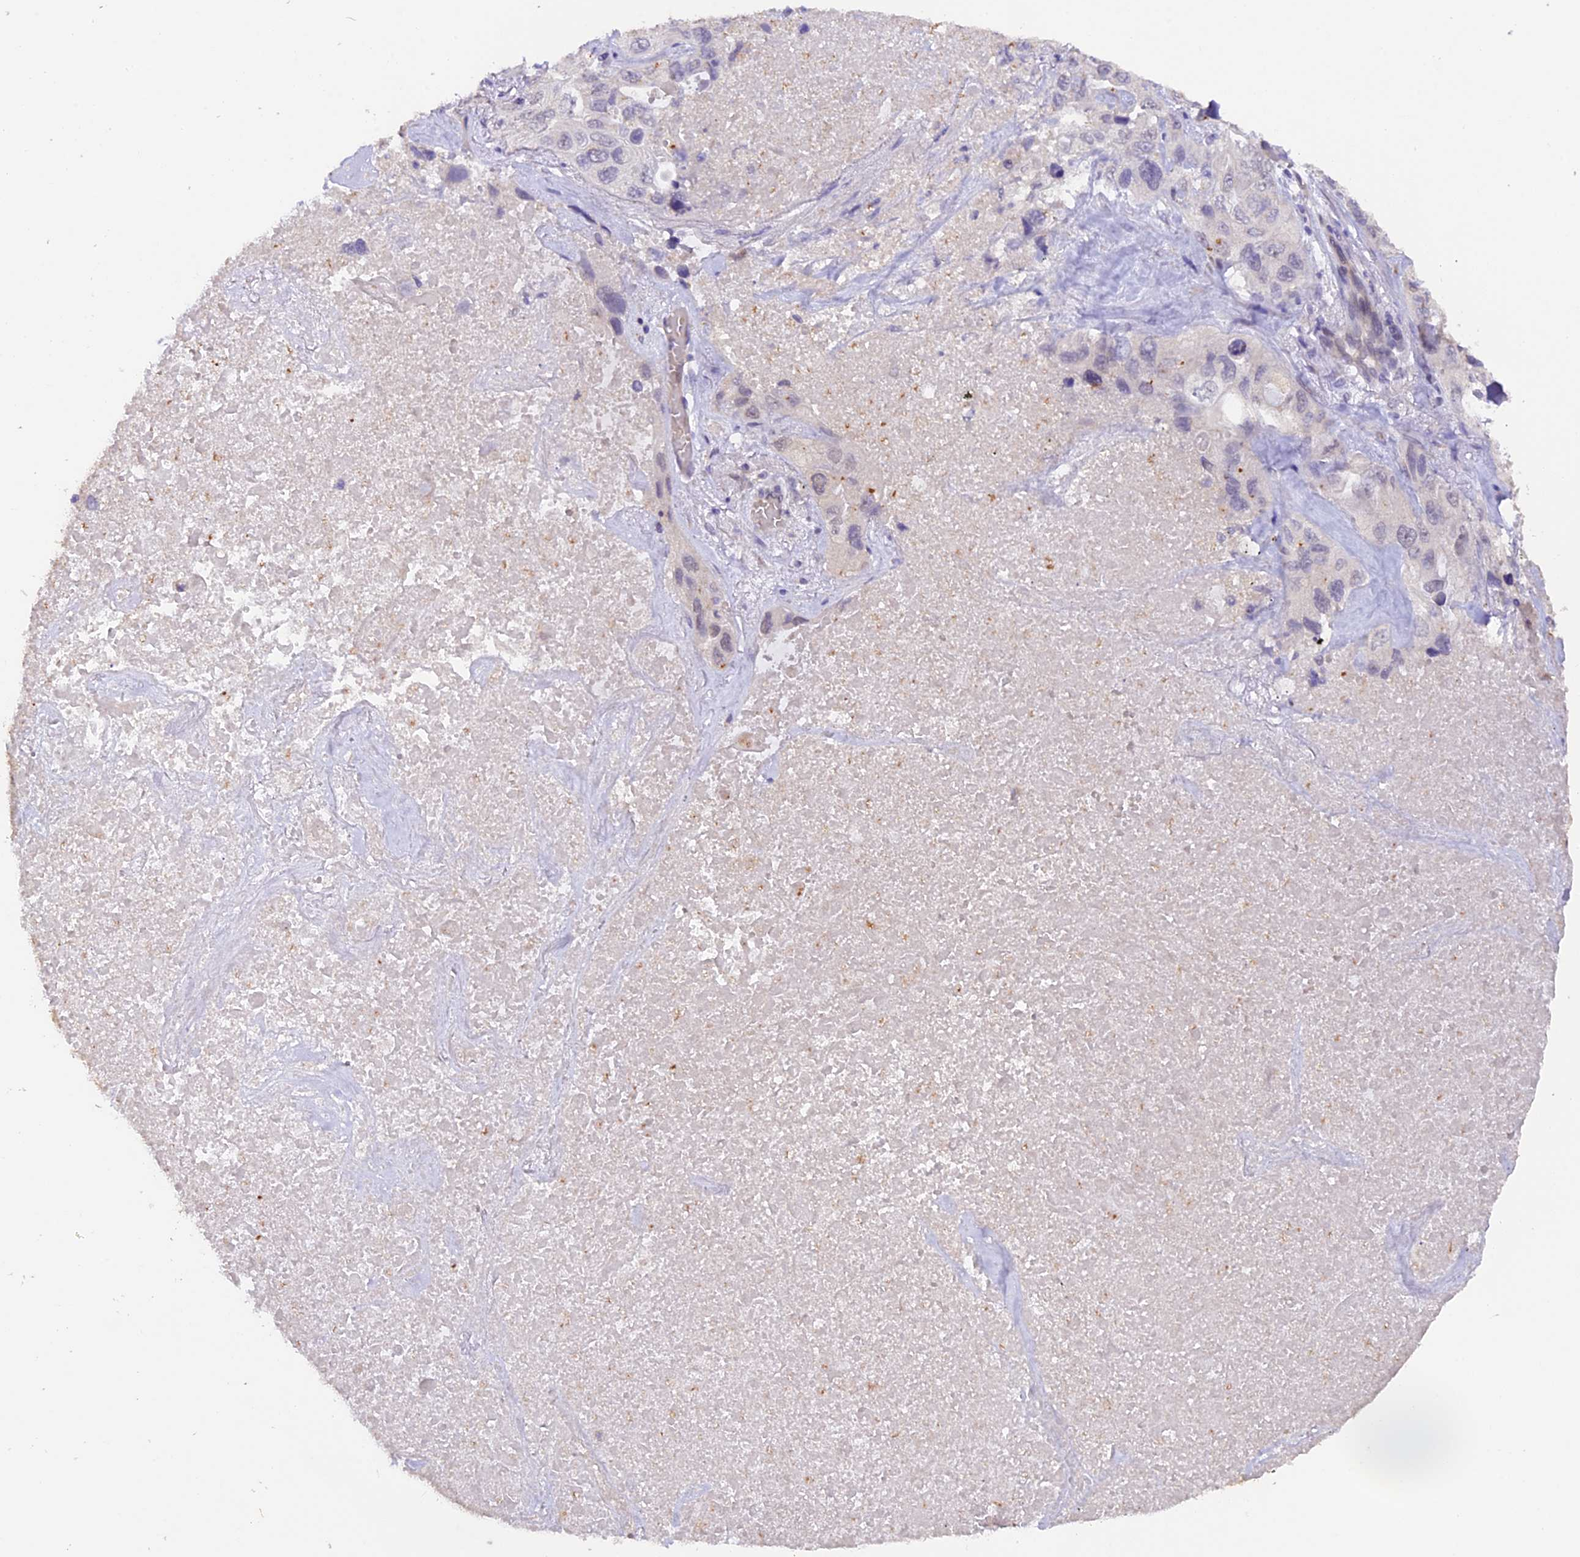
{"staining": {"intensity": "negative", "quantity": "none", "location": "none"}, "tissue": "lung cancer", "cell_type": "Tumor cells", "image_type": "cancer", "snomed": [{"axis": "morphology", "description": "Squamous cell carcinoma, NOS"}, {"axis": "topography", "description": "Lung"}], "caption": "IHC image of neoplastic tissue: squamous cell carcinoma (lung) stained with DAB reveals no significant protein expression in tumor cells. (DAB (3,3'-diaminobenzidine) immunohistochemistry (IHC) visualized using brightfield microscopy, high magnification).", "gene": "GNB5", "patient": {"sex": "female", "age": 73}}